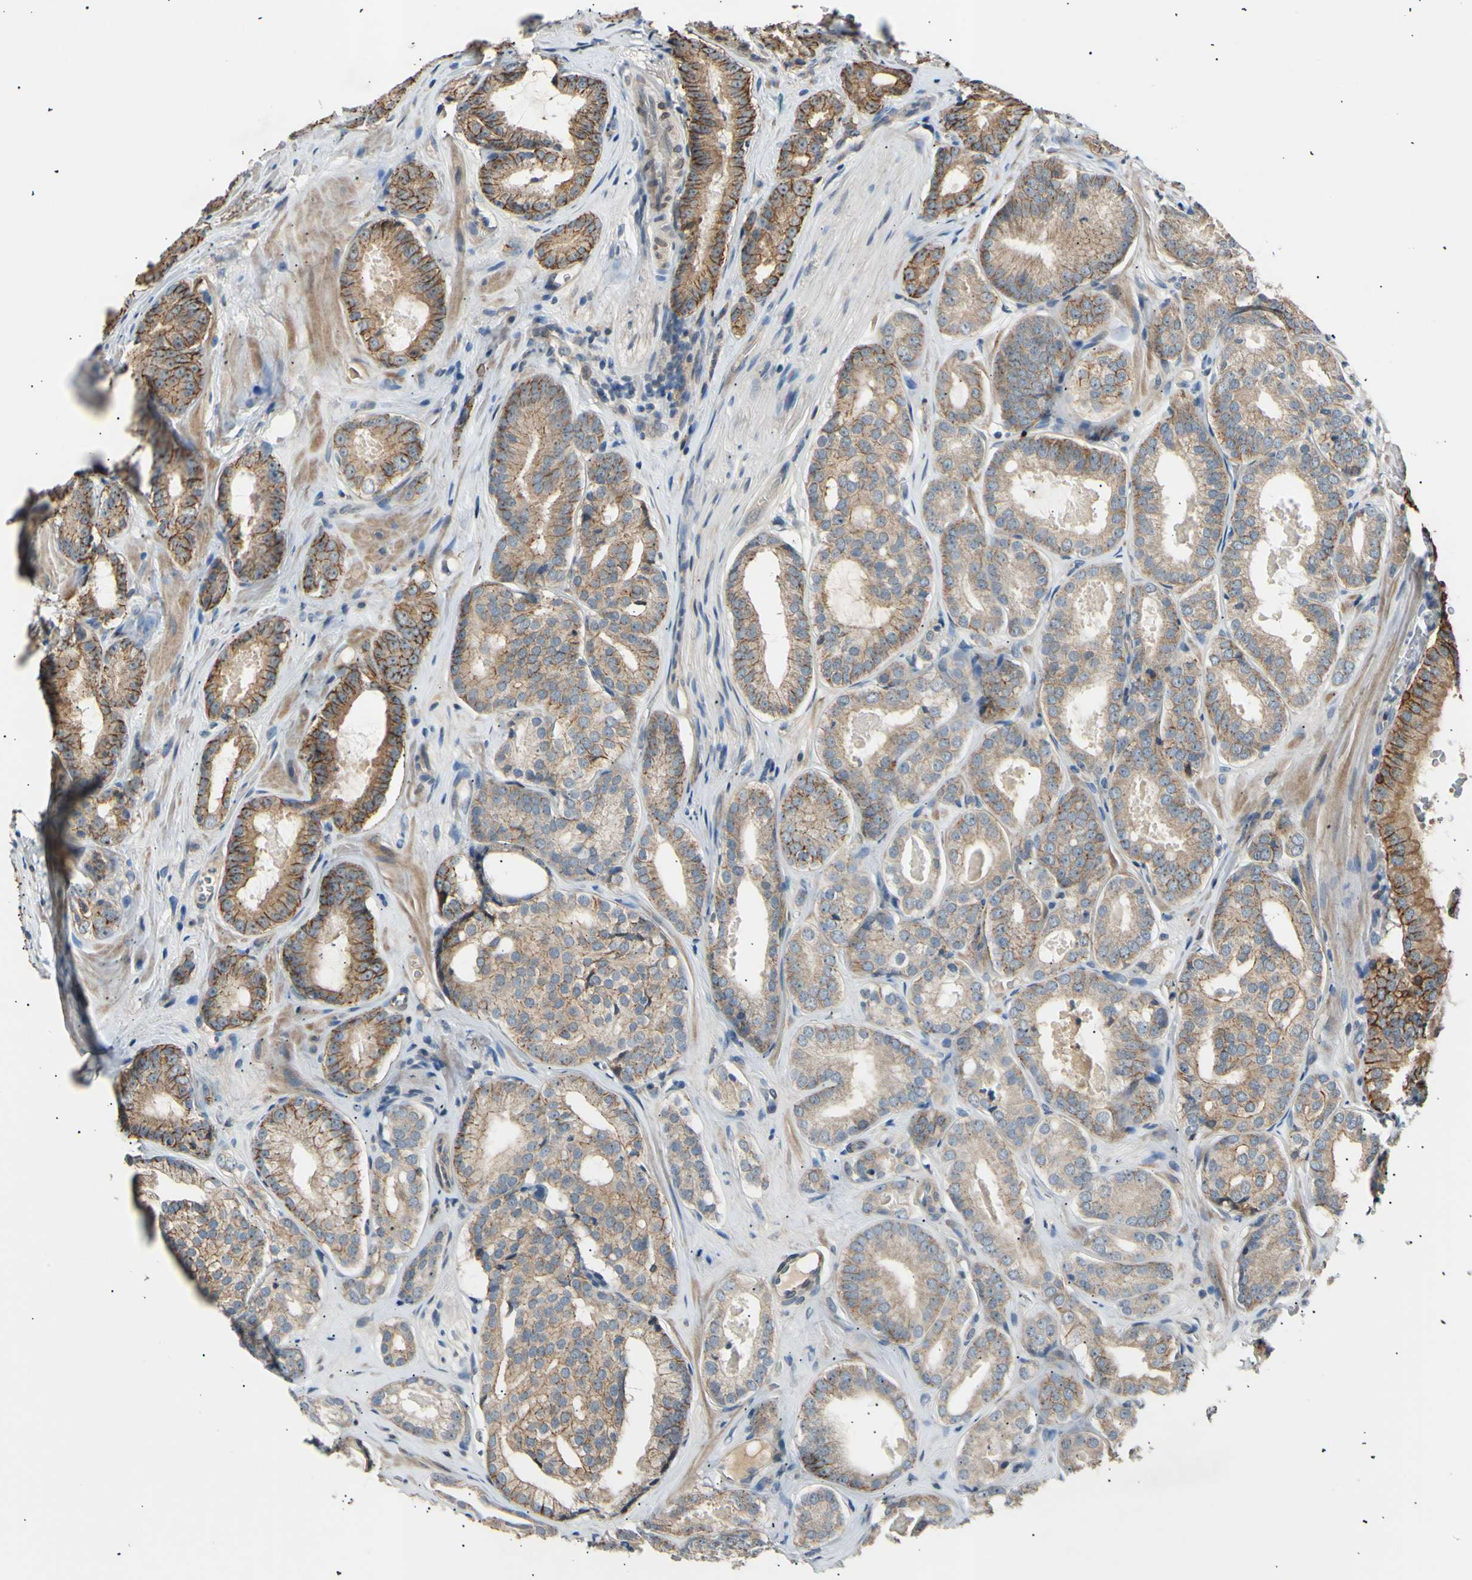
{"staining": {"intensity": "moderate", "quantity": ">75%", "location": "cytoplasmic/membranous"}, "tissue": "prostate cancer", "cell_type": "Tumor cells", "image_type": "cancer", "snomed": [{"axis": "morphology", "description": "Adenocarcinoma, High grade"}, {"axis": "topography", "description": "Prostate"}], "caption": "Protein expression analysis of human prostate adenocarcinoma (high-grade) reveals moderate cytoplasmic/membranous staining in about >75% of tumor cells.", "gene": "ITGA6", "patient": {"sex": "male", "age": 64}}